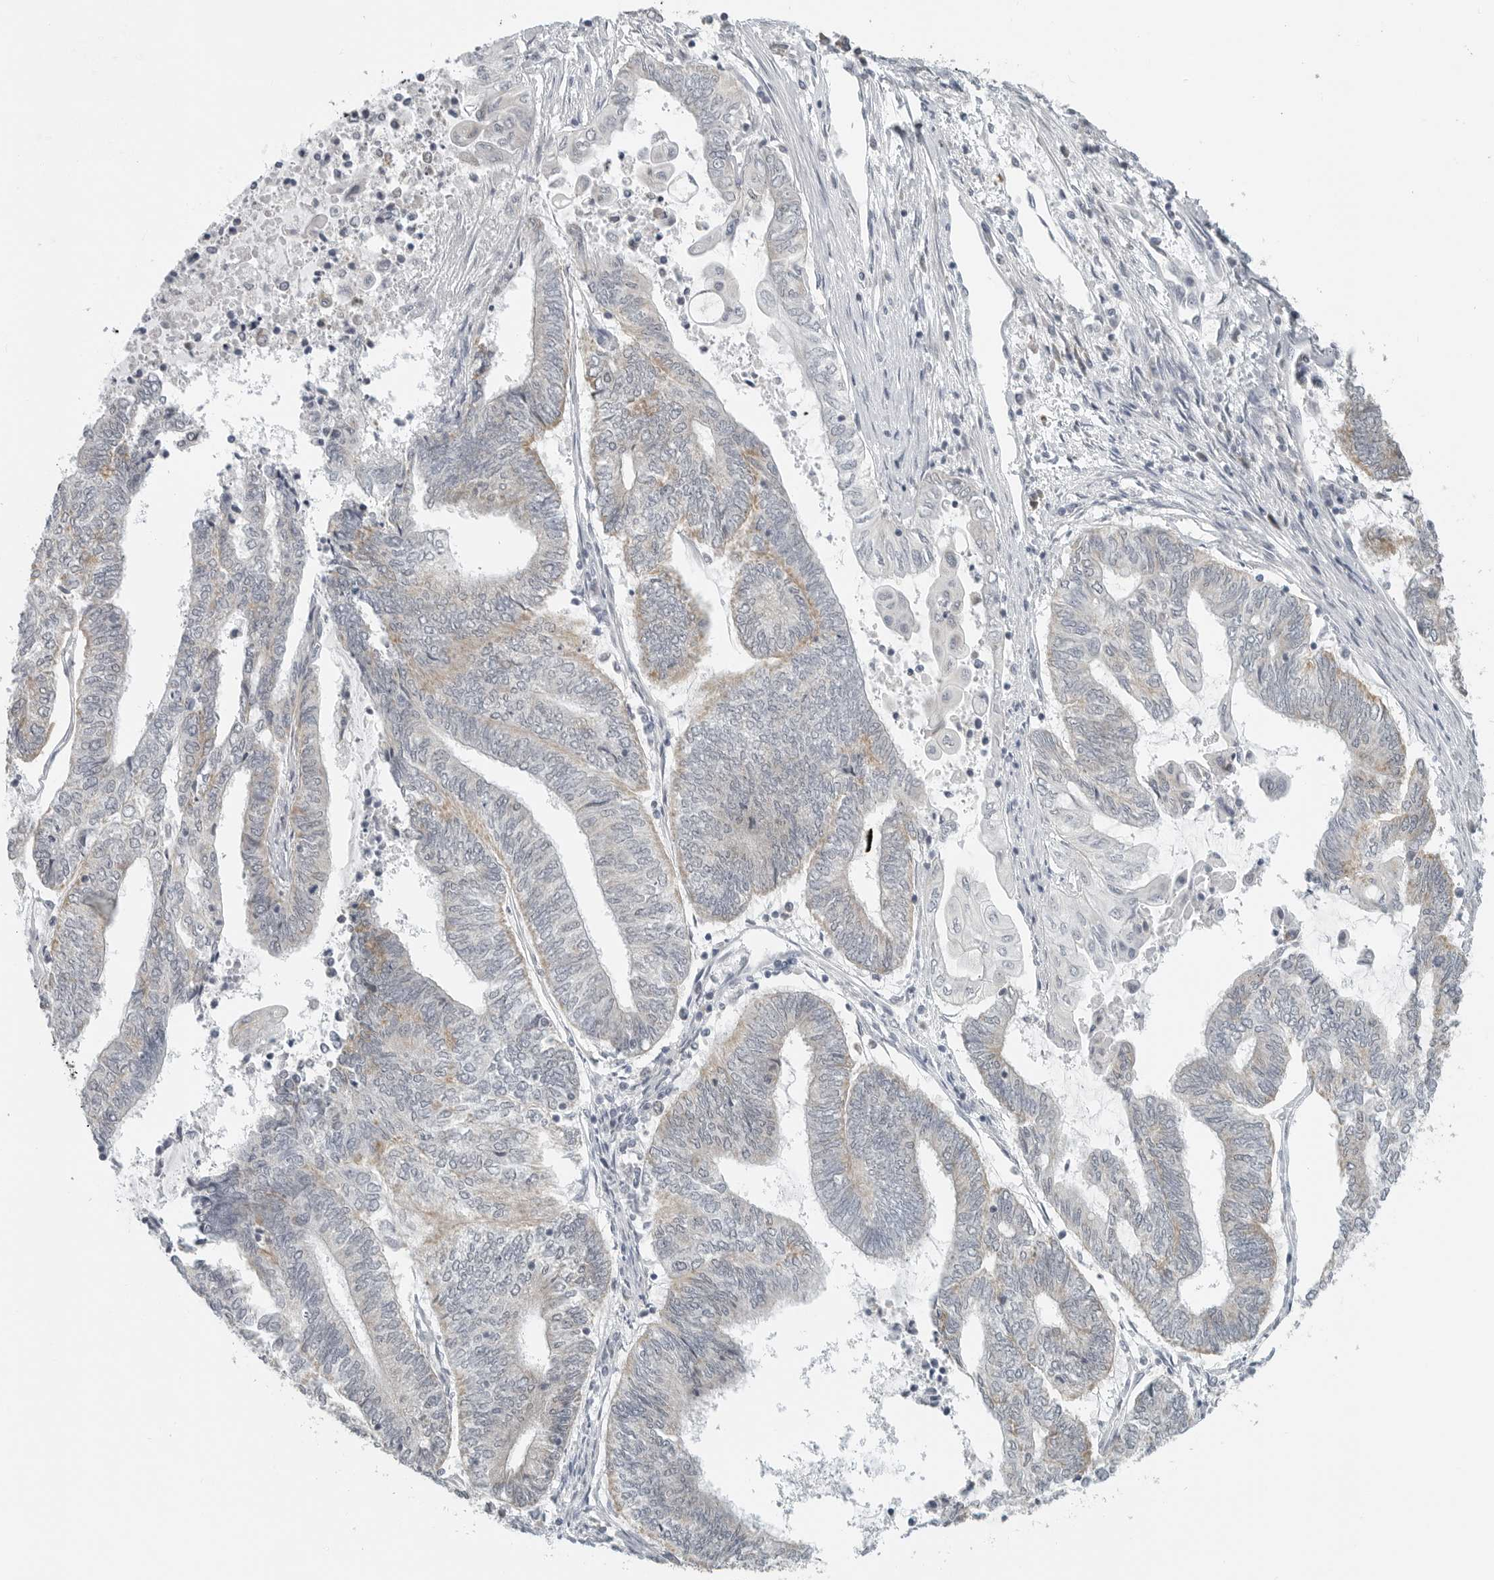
{"staining": {"intensity": "weak", "quantity": "25%-75%", "location": "cytoplasmic/membranous"}, "tissue": "endometrial cancer", "cell_type": "Tumor cells", "image_type": "cancer", "snomed": [{"axis": "morphology", "description": "Adenocarcinoma, NOS"}, {"axis": "topography", "description": "Uterus"}, {"axis": "topography", "description": "Endometrium"}], "caption": "Protein expression analysis of endometrial adenocarcinoma demonstrates weak cytoplasmic/membranous expression in approximately 25%-75% of tumor cells.", "gene": "IL12RB2", "patient": {"sex": "female", "age": 70}}